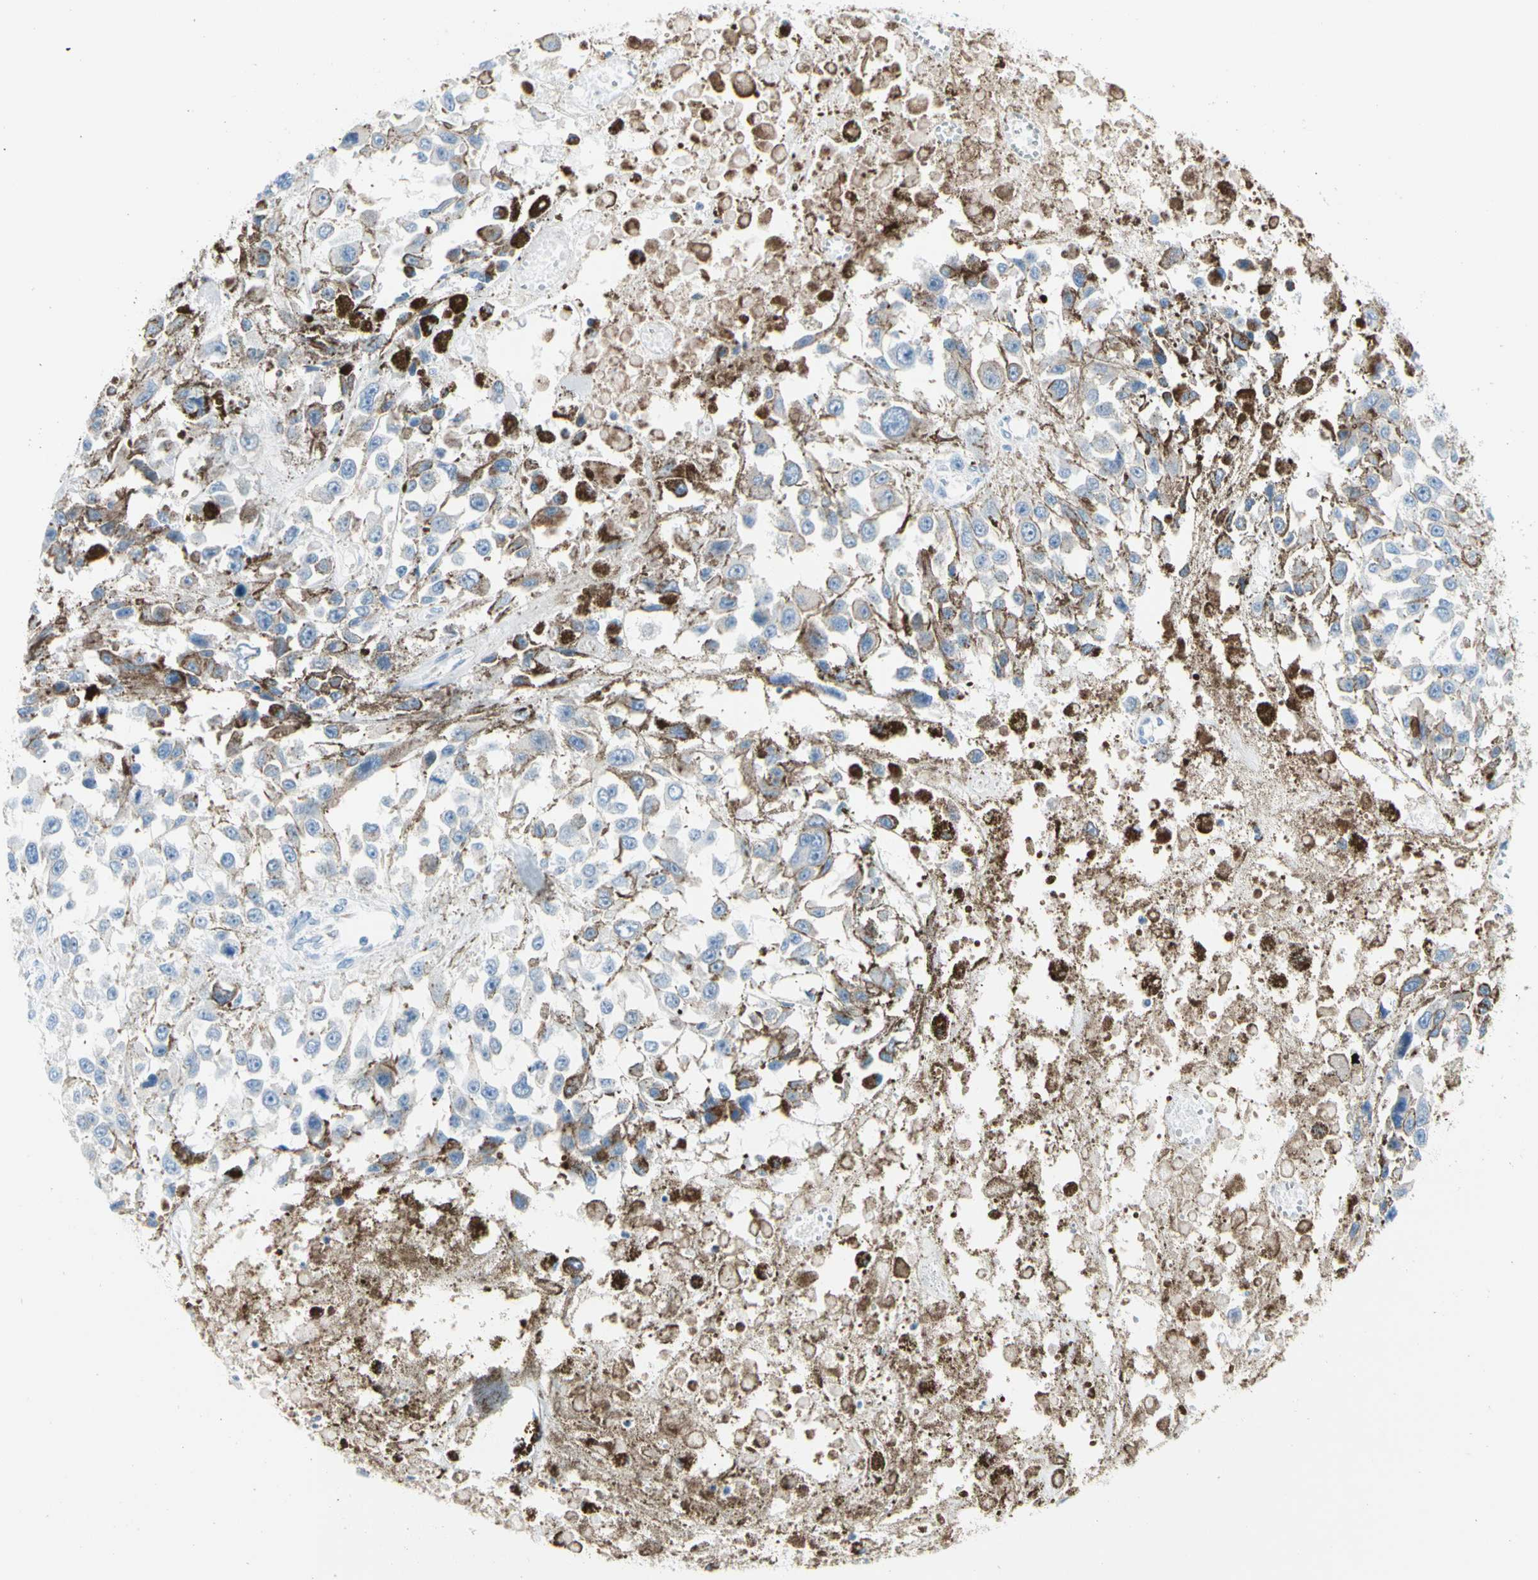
{"staining": {"intensity": "negative", "quantity": "none", "location": "none"}, "tissue": "melanoma", "cell_type": "Tumor cells", "image_type": "cancer", "snomed": [{"axis": "morphology", "description": "Malignant melanoma, Metastatic site"}, {"axis": "topography", "description": "Lymph node"}], "caption": "DAB (3,3'-diaminobenzidine) immunohistochemical staining of melanoma shows no significant expression in tumor cells.", "gene": "HK1", "patient": {"sex": "male", "age": 59}}